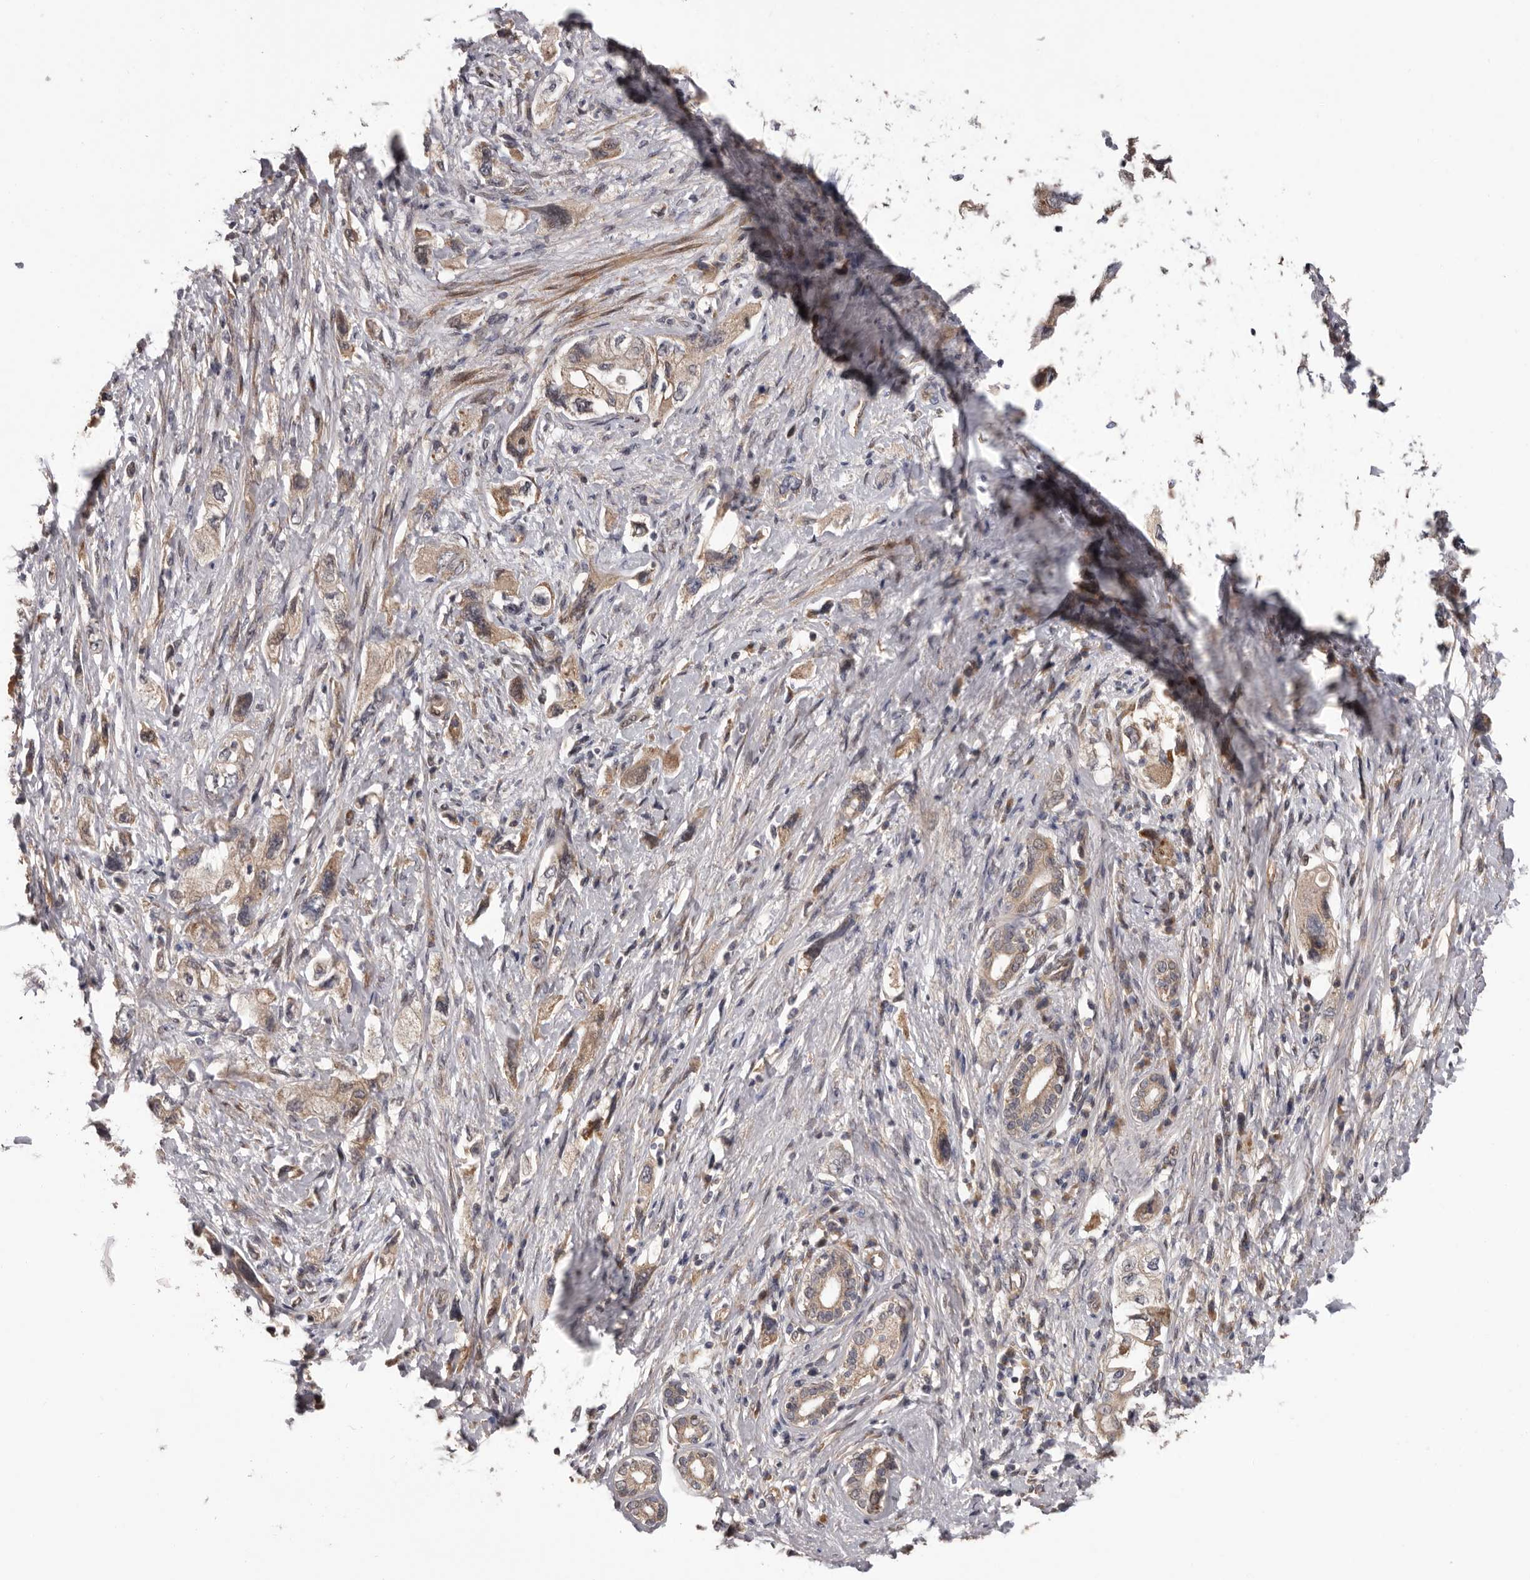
{"staining": {"intensity": "weak", "quantity": ">75%", "location": "cytoplasmic/membranous"}, "tissue": "pancreatic cancer", "cell_type": "Tumor cells", "image_type": "cancer", "snomed": [{"axis": "morphology", "description": "Adenocarcinoma, NOS"}, {"axis": "topography", "description": "Pancreas"}], "caption": "Protein analysis of adenocarcinoma (pancreatic) tissue demonstrates weak cytoplasmic/membranous expression in about >75% of tumor cells.", "gene": "PRKD1", "patient": {"sex": "female", "age": 73}}